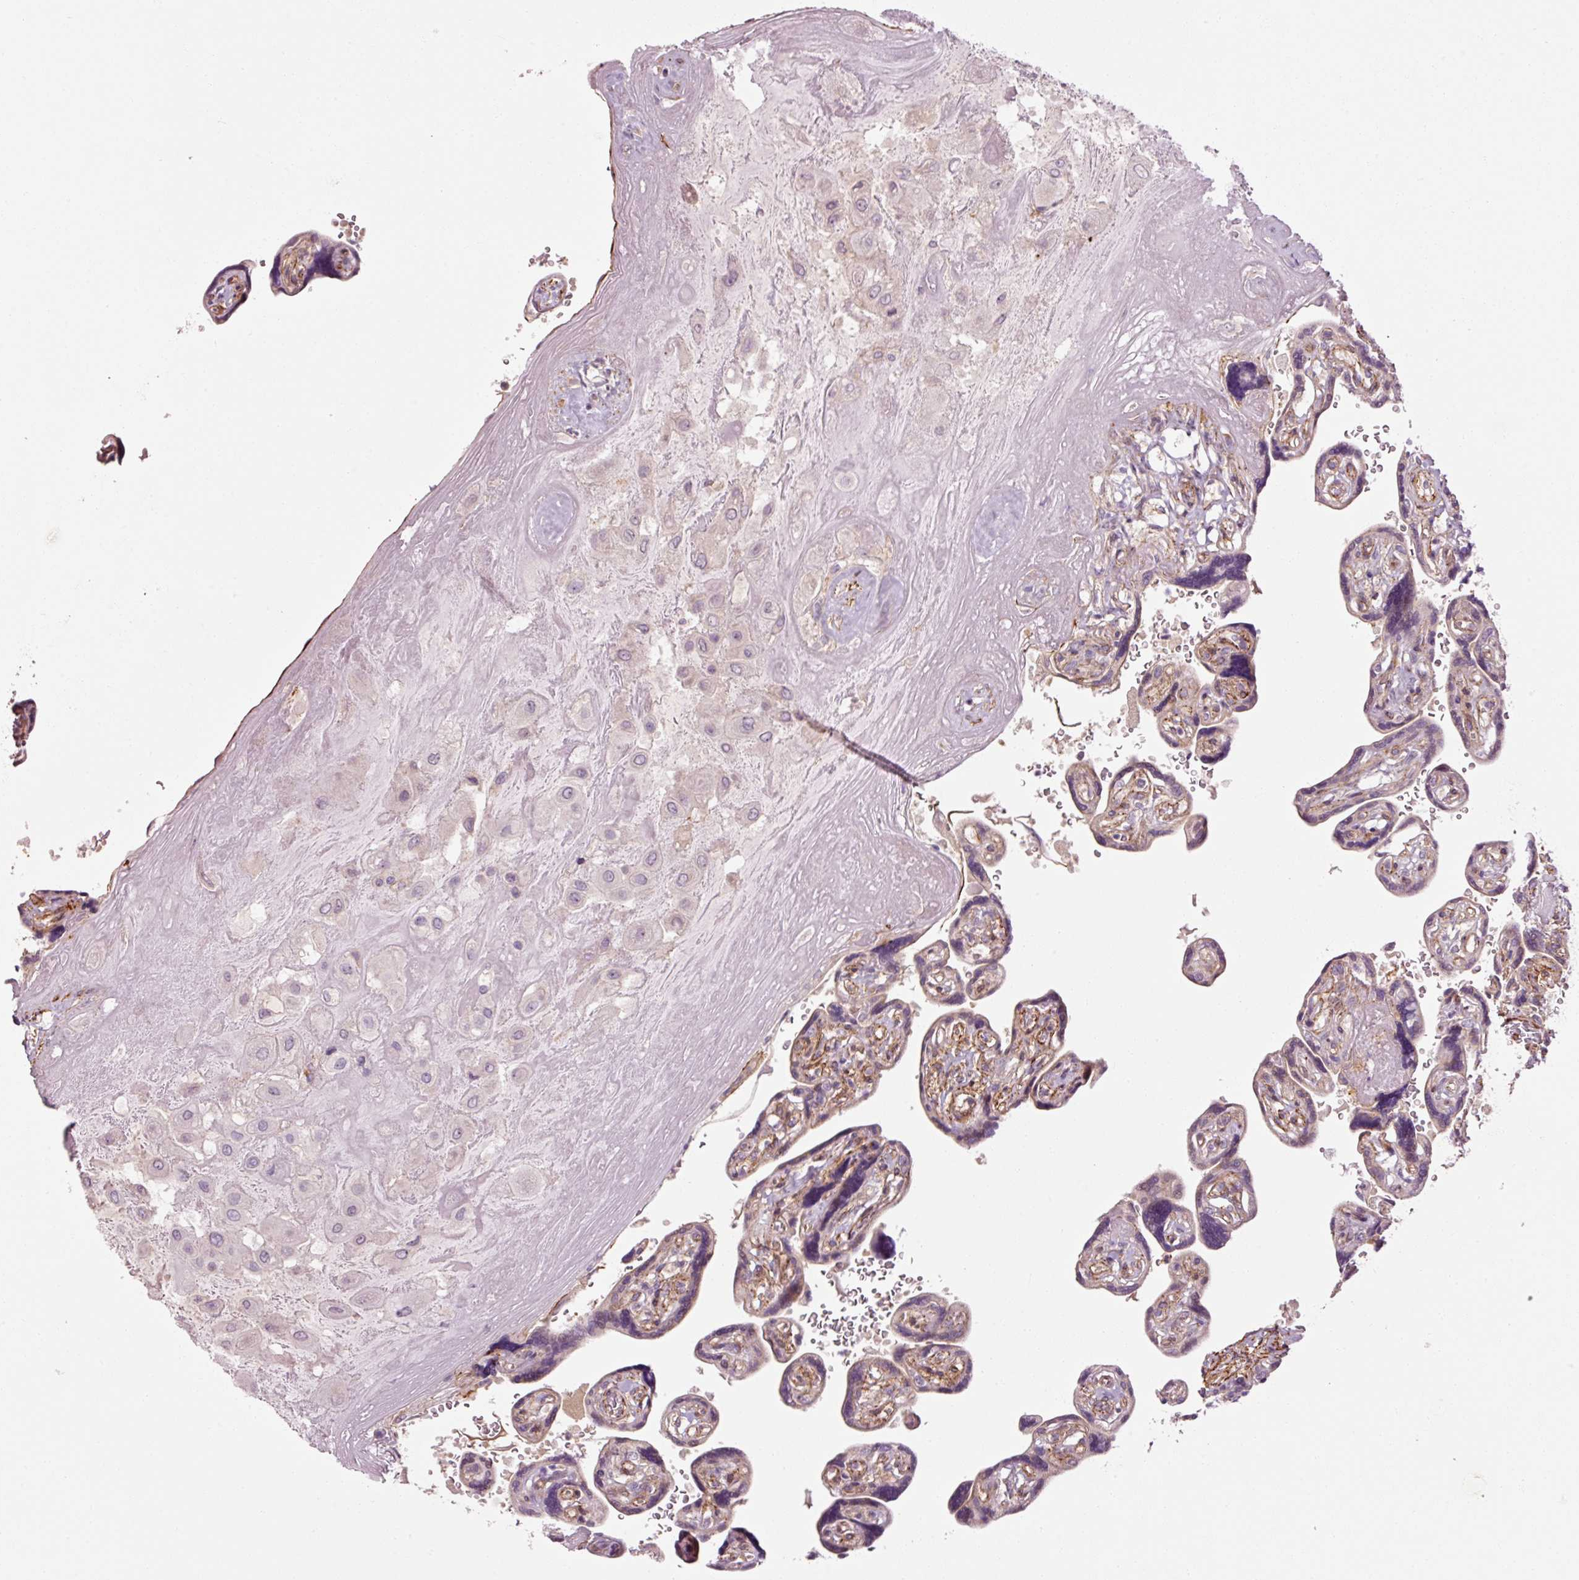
{"staining": {"intensity": "negative", "quantity": "none", "location": "none"}, "tissue": "placenta", "cell_type": "Decidual cells", "image_type": "normal", "snomed": [{"axis": "morphology", "description": "Normal tissue, NOS"}, {"axis": "topography", "description": "Placenta"}], "caption": "Histopathology image shows no significant protein positivity in decidual cells of benign placenta.", "gene": "ANKRD20A1", "patient": {"sex": "female", "age": 32}}